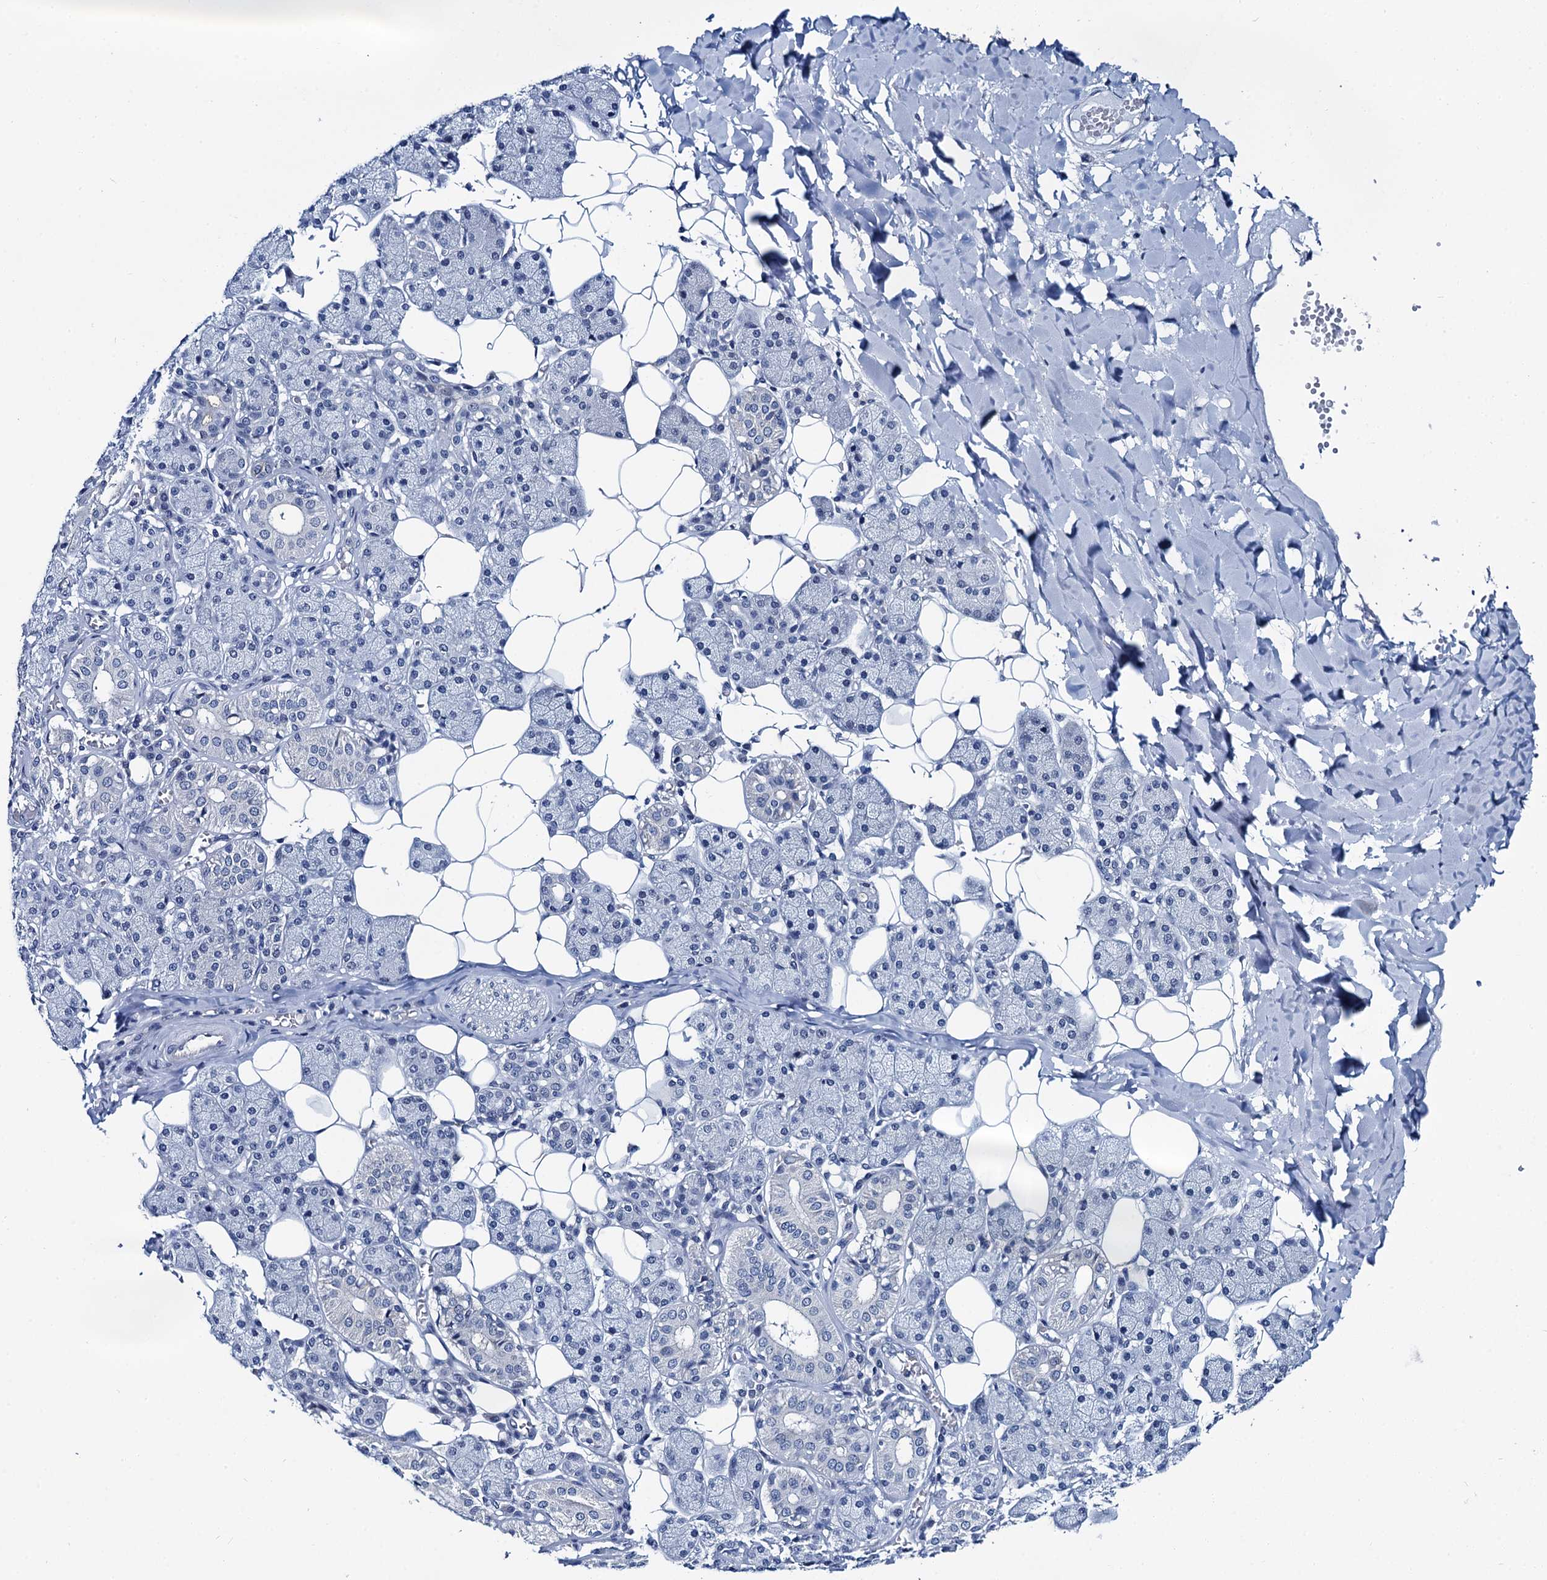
{"staining": {"intensity": "negative", "quantity": "none", "location": "none"}, "tissue": "salivary gland", "cell_type": "Glandular cells", "image_type": "normal", "snomed": [{"axis": "morphology", "description": "Normal tissue, NOS"}, {"axis": "topography", "description": "Salivary gland"}], "caption": "This photomicrograph is of normal salivary gland stained with immunohistochemistry (IHC) to label a protein in brown with the nuclei are counter-stained blue. There is no expression in glandular cells. (Immunohistochemistry, brightfield microscopy, high magnification).", "gene": "MIOX", "patient": {"sex": "female", "age": 33}}